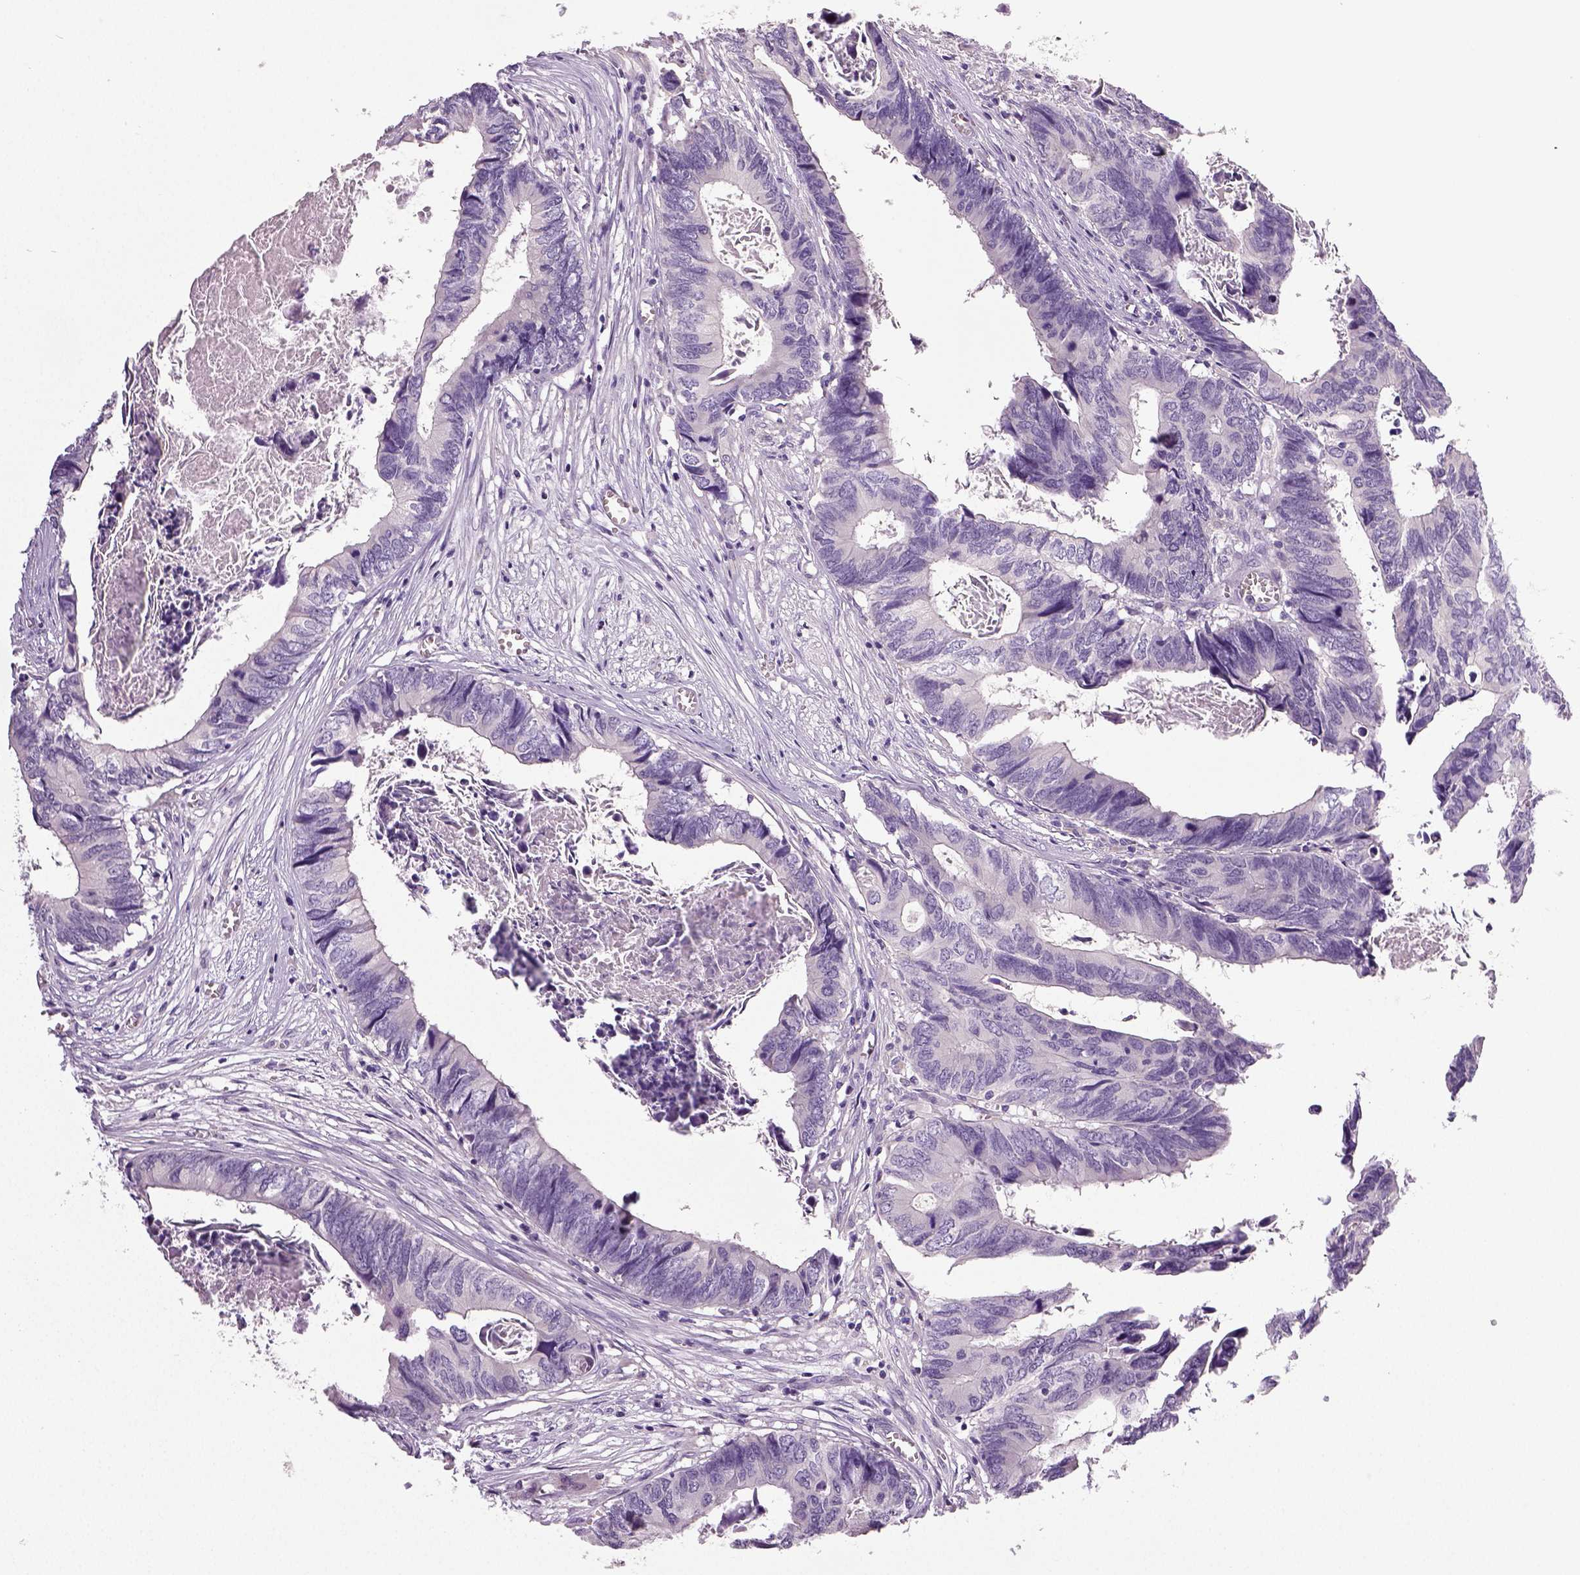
{"staining": {"intensity": "negative", "quantity": "none", "location": "none"}, "tissue": "colorectal cancer", "cell_type": "Tumor cells", "image_type": "cancer", "snomed": [{"axis": "morphology", "description": "Adenocarcinoma, NOS"}, {"axis": "topography", "description": "Colon"}], "caption": "The image displays no staining of tumor cells in adenocarcinoma (colorectal).", "gene": "NECAB2", "patient": {"sex": "female", "age": 82}}